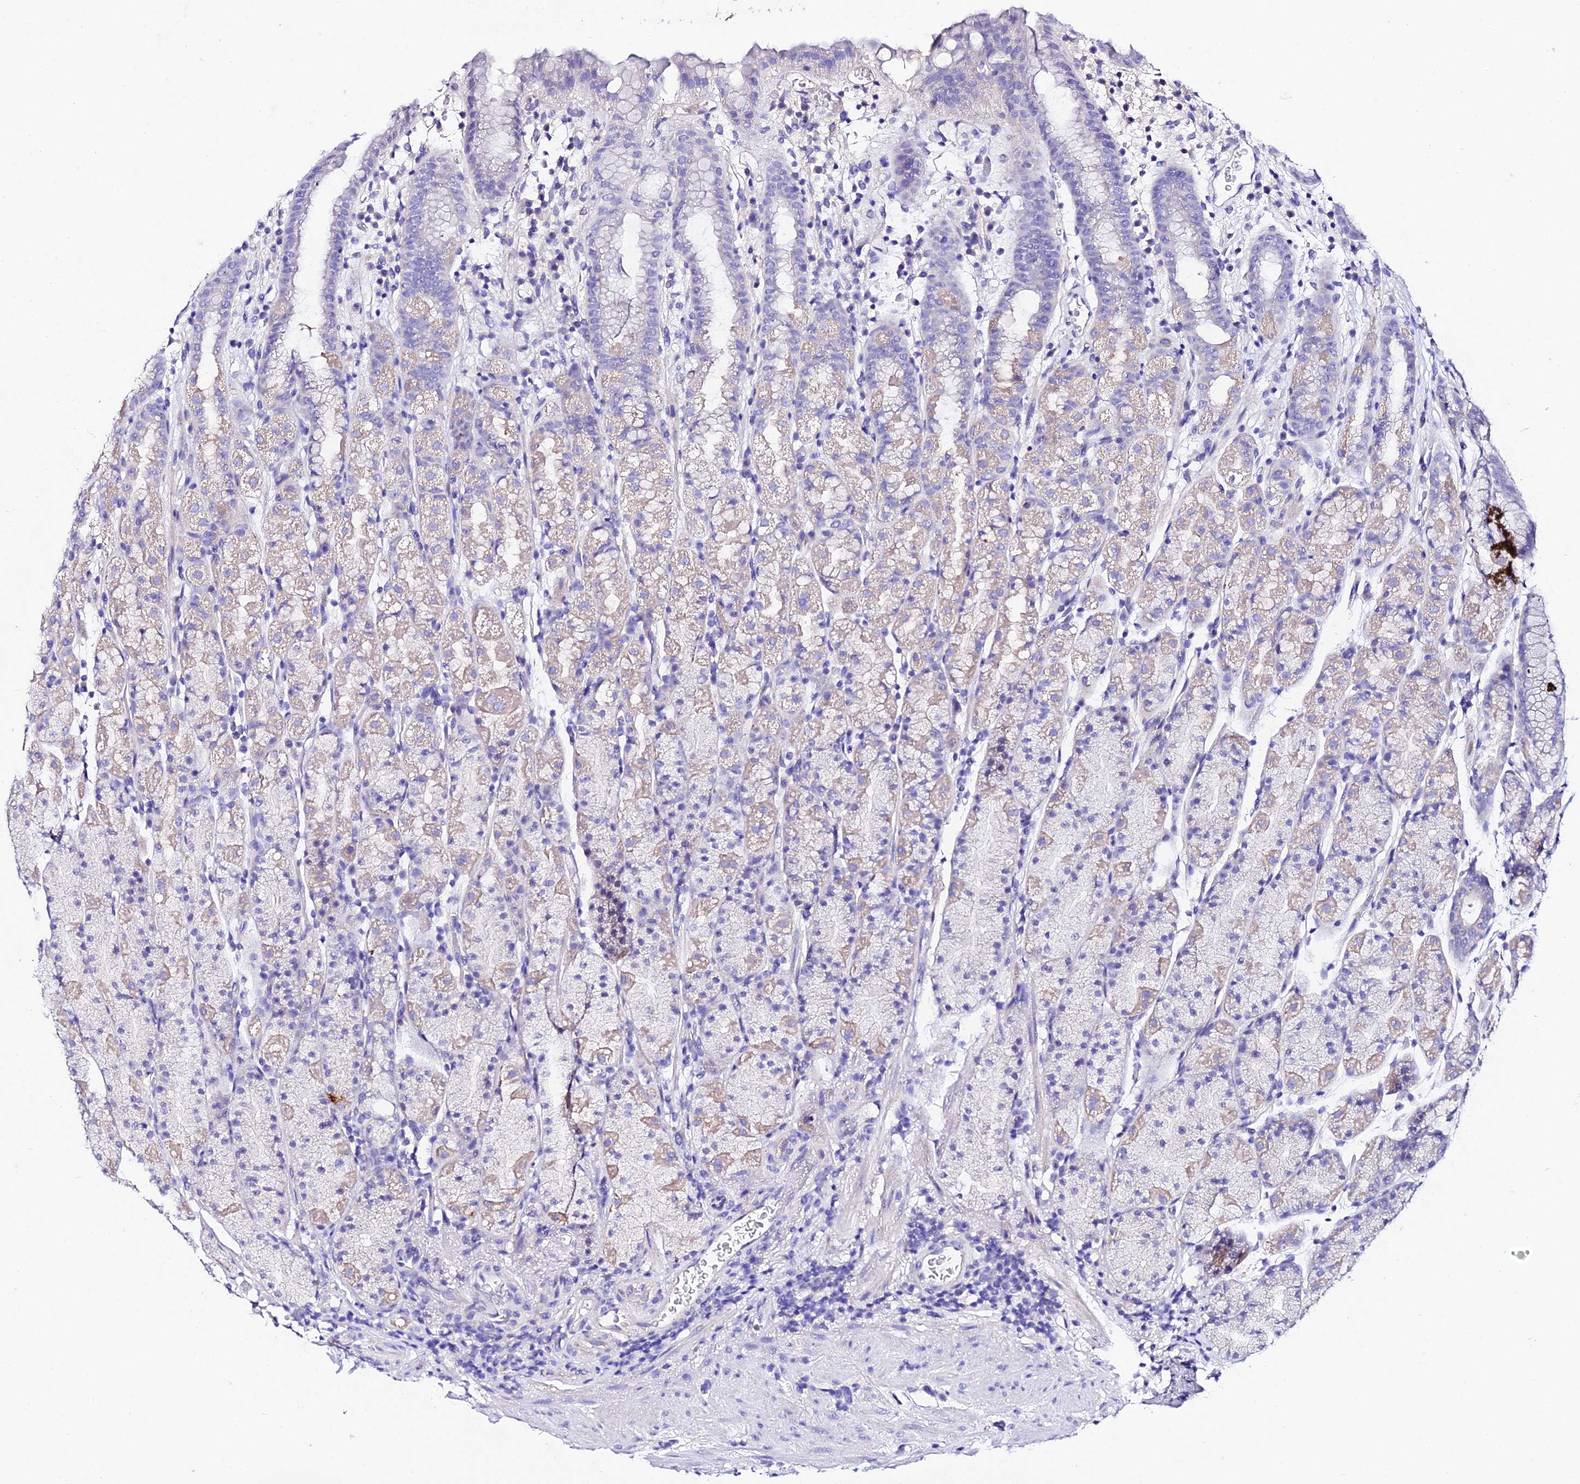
{"staining": {"intensity": "weak", "quantity": "<25%", "location": "cytoplasmic/membranous"}, "tissue": "stomach", "cell_type": "Glandular cells", "image_type": "normal", "snomed": [{"axis": "morphology", "description": "Normal tissue, NOS"}, {"axis": "topography", "description": "Stomach, upper"}, {"axis": "topography", "description": "Stomach, lower"}, {"axis": "topography", "description": "Small intestine"}], "caption": "Immunohistochemistry (IHC) image of normal stomach: stomach stained with DAB (3,3'-diaminobenzidine) exhibits no significant protein expression in glandular cells.", "gene": "TMEM117", "patient": {"sex": "male", "age": 68}}